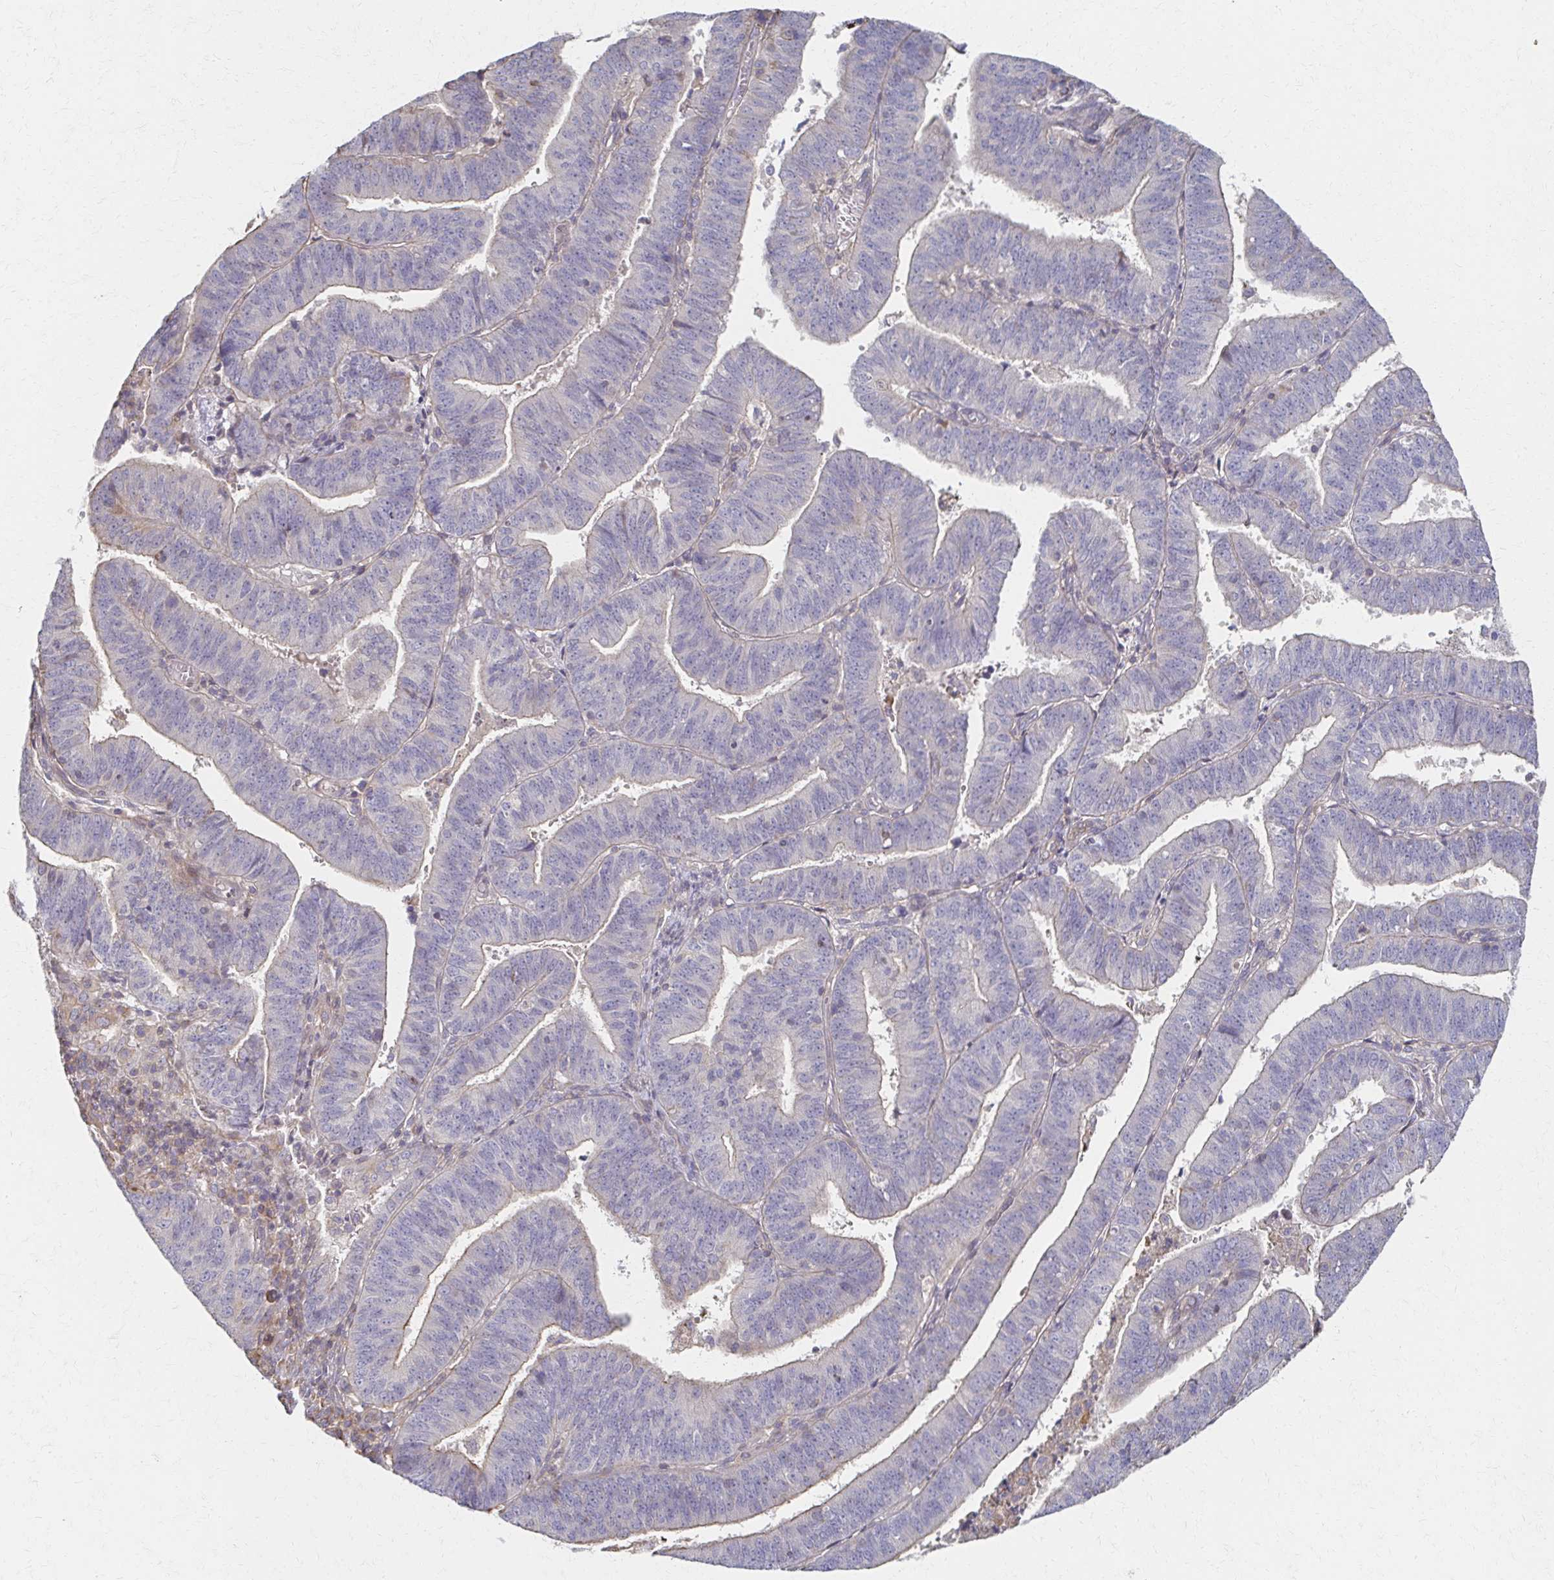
{"staining": {"intensity": "weak", "quantity": "<25%", "location": "cytoplasmic/membranous"}, "tissue": "endometrial cancer", "cell_type": "Tumor cells", "image_type": "cancer", "snomed": [{"axis": "morphology", "description": "Adenocarcinoma, NOS"}, {"axis": "topography", "description": "Endometrium"}], "caption": "The immunohistochemistry (IHC) micrograph has no significant expression in tumor cells of adenocarcinoma (endometrial) tissue.", "gene": "EOLA2", "patient": {"sex": "female", "age": 82}}